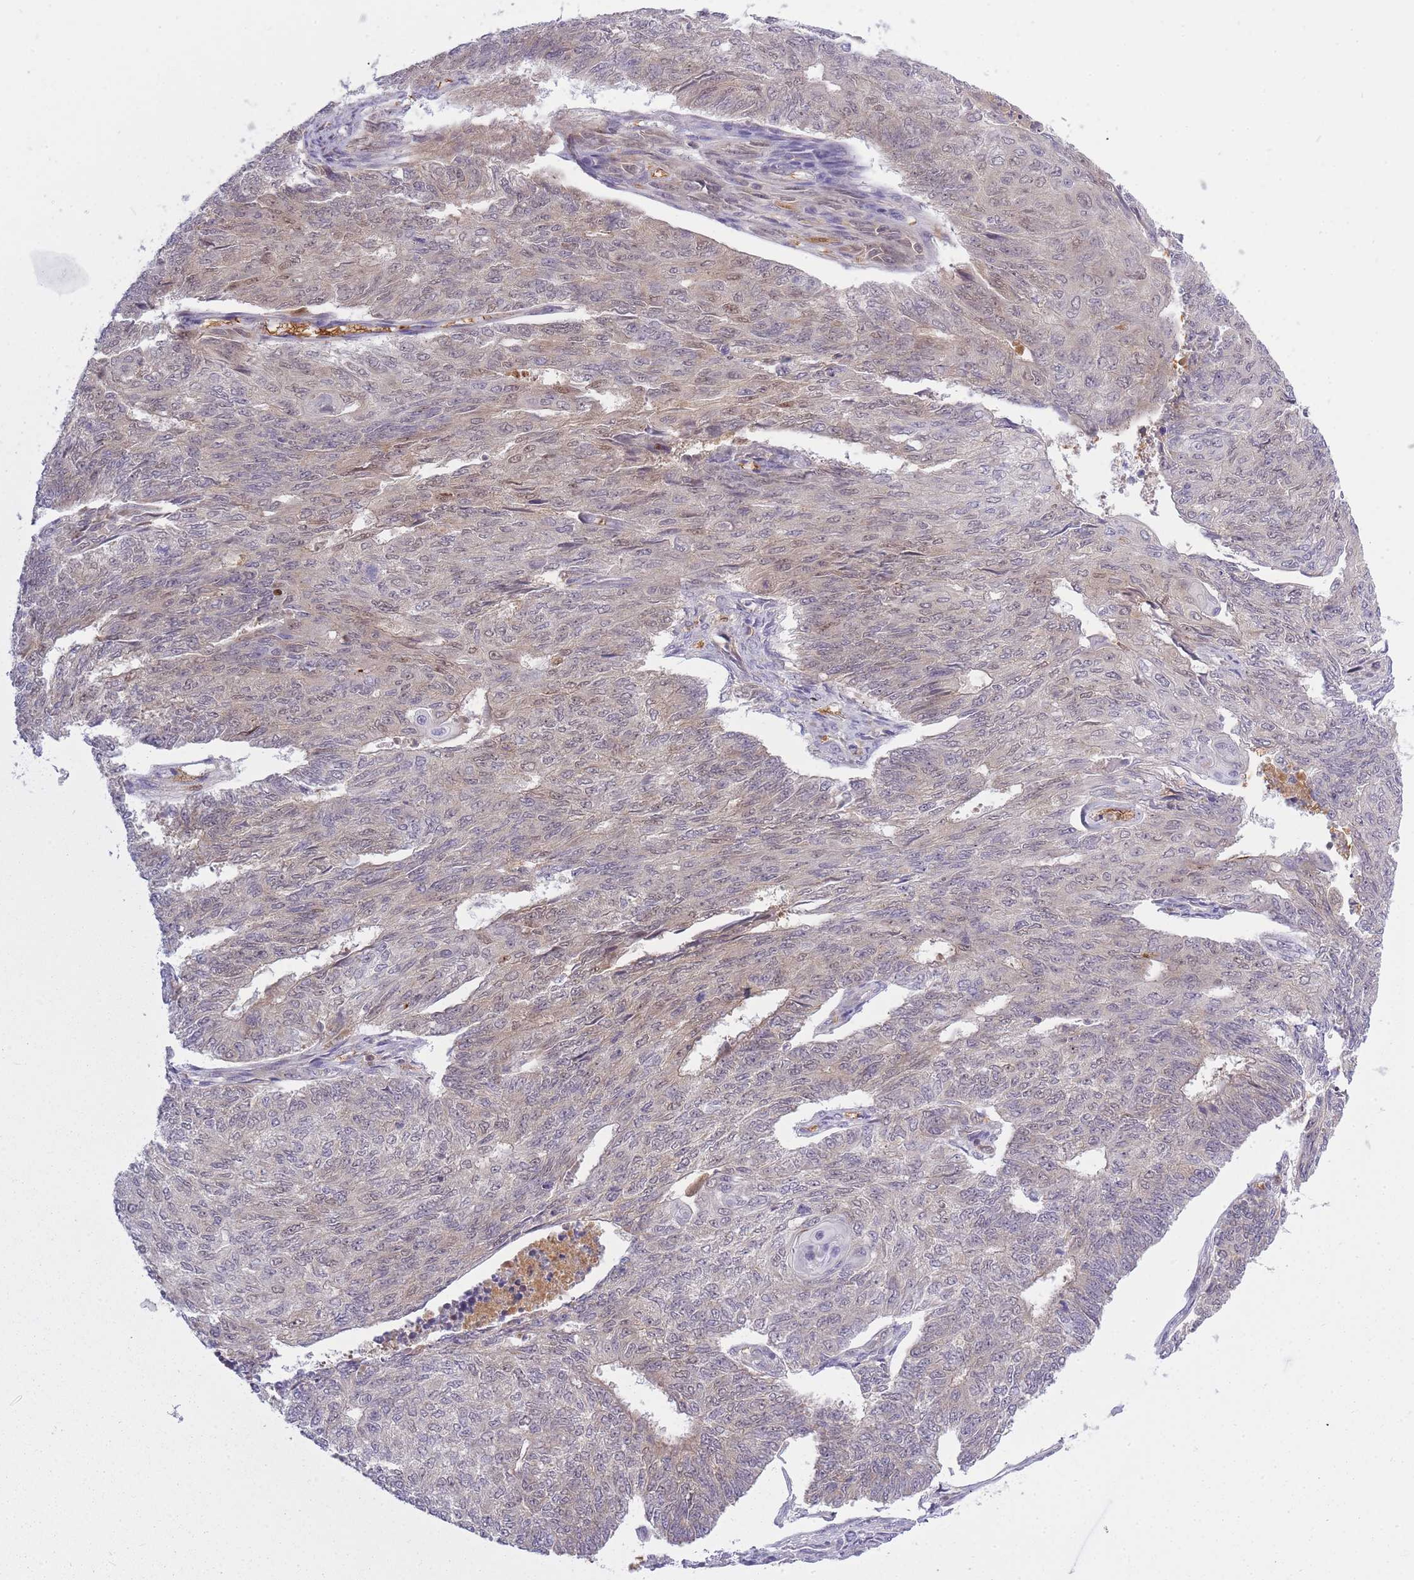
{"staining": {"intensity": "weak", "quantity": "25%-75%", "location": "cytoplasmic/membranous,nuclear"}, "tissue": "endometrial cancer", "cell_type": "Tumor cells", "image_type": "cancer", "snomed": [{"axis": "morphology", "description": "Adenocarcinoma, NOS"}, {"axis": "topography", "description": "Endometrium"}], "caption": "Weak cytoplasmic/membranous and nuclear staining for a protein is identified in about 25%-75% of tumor cells of adenocarcinoma (endometrial) using immunohistochemistry (IHC).", "gene": "CXorf38", "patient": {"sex": "female", "age": 32}}